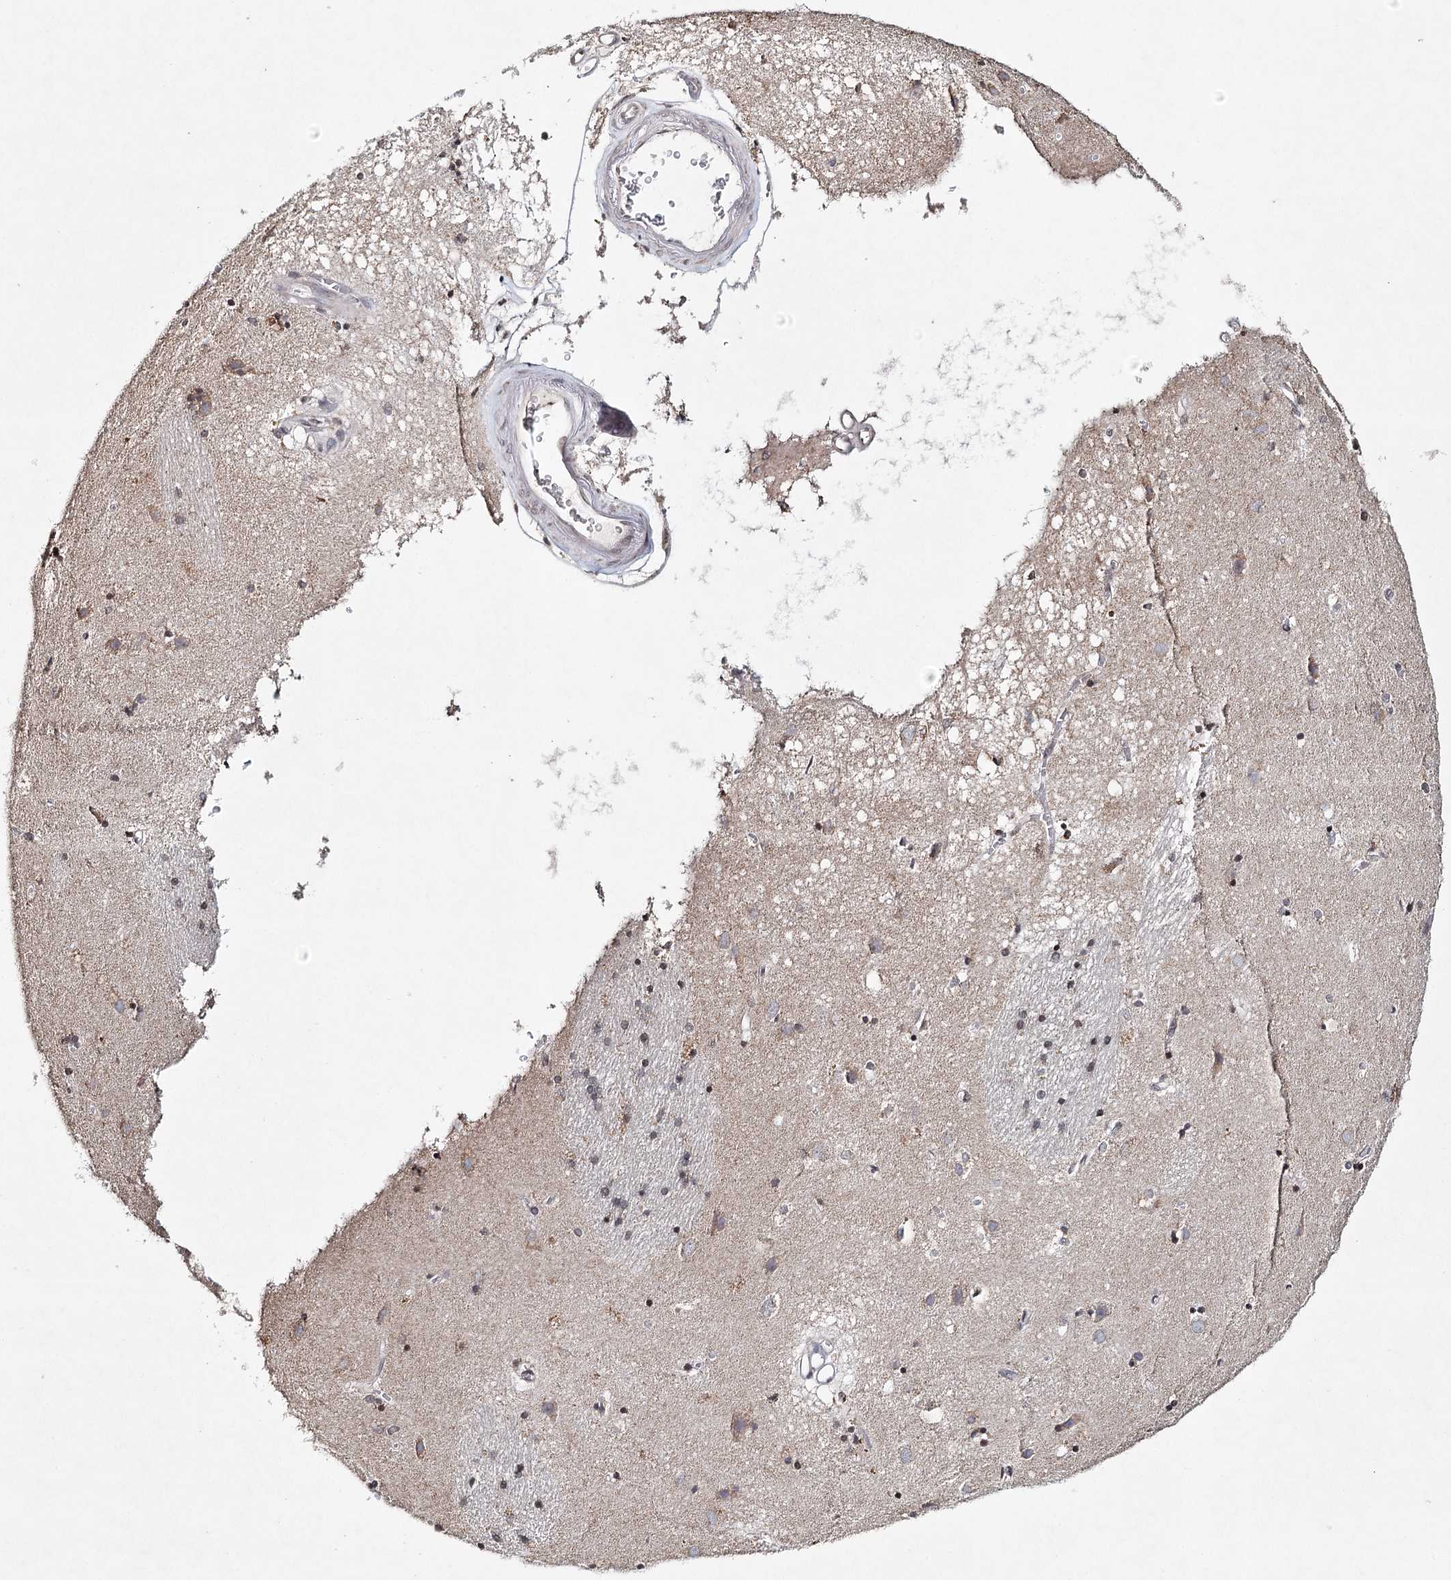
{"staining": {"intensity": "weak", "quantity": "<25%", "location": "cytoplasmic/membranous"}, "tissue": "caudate", "cell_type": "Glial cells", "image_type": "normal", "snomed": [{"axis": "morphology", "description": "Normal tissue, NOS"}, {"axis": "topography", "description": "Lateral ventricle wall"}], "caption": "An immunohistochemistry histopathology image of normal caudate is shown. There is no staining in glial cells of caudate. Brightfield microscopy of immunohistochemistry stained with DAB (3,3'-diaminobenzidine) (brown) and hematoxylin (blue), captured at high magnification.", "gene": "ICOS", "patient": {"sex": "male", "age": 70}}